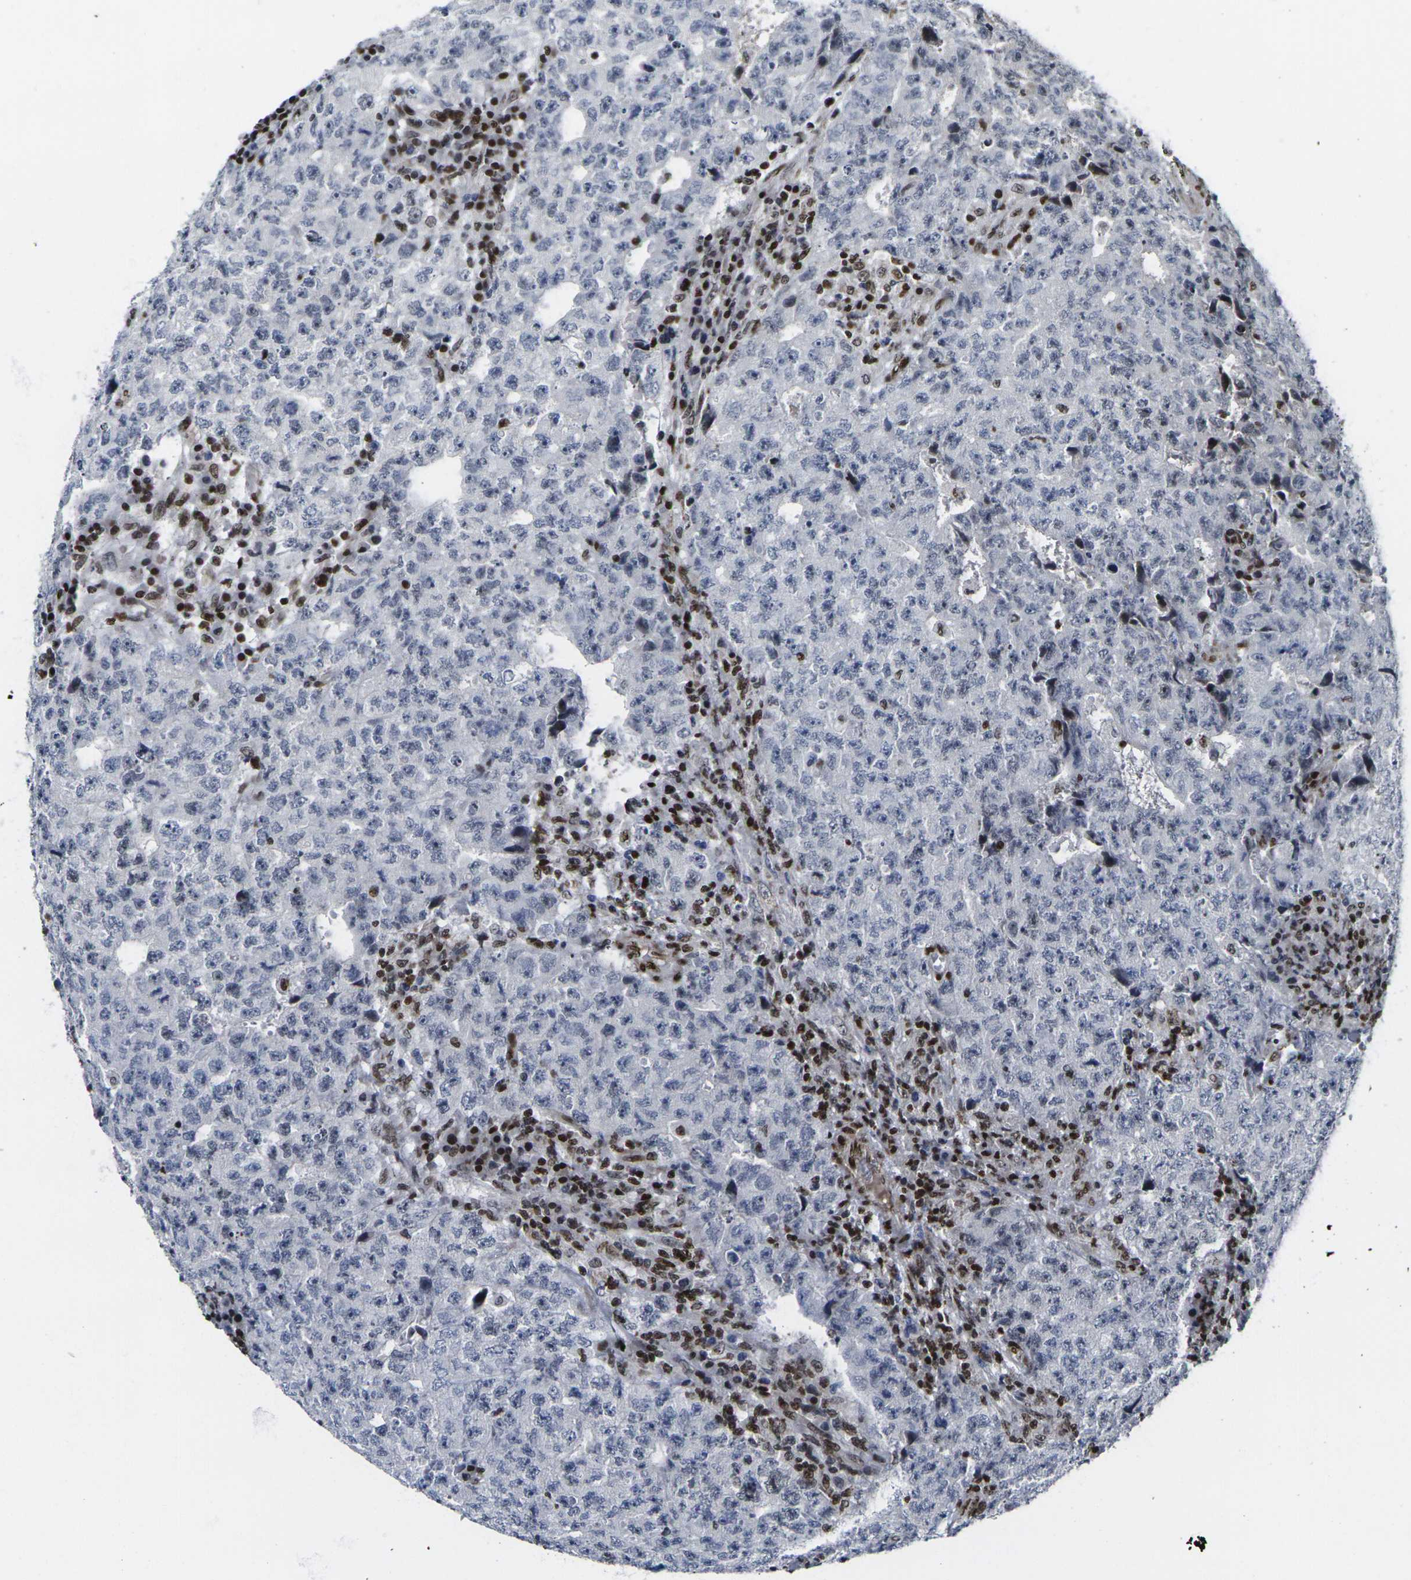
{"staining": {"intensity": "negative", "quantity": "none", "location": "none"}, "tissue": "testis cancer", "cell_type": "Tumor cells", "image_type": "cancer", "snomed": [{"axis": "morphology", "description": "Necrosis, NOS"}, {"axis": "morphology", "description": "Carcinoma, Embryonal, NOS"}, {"axis": "topography", "description": "Testis"}], "caption": "Tumor cells are negative for brown protein staining in testis cancer. (Brightfield microscopy of DAB (3,3'-diaminobenzidine) immunohistochemistry at high magnification).", "gene": "H1-10", "patient": {"sex": "male", "age": 19}}